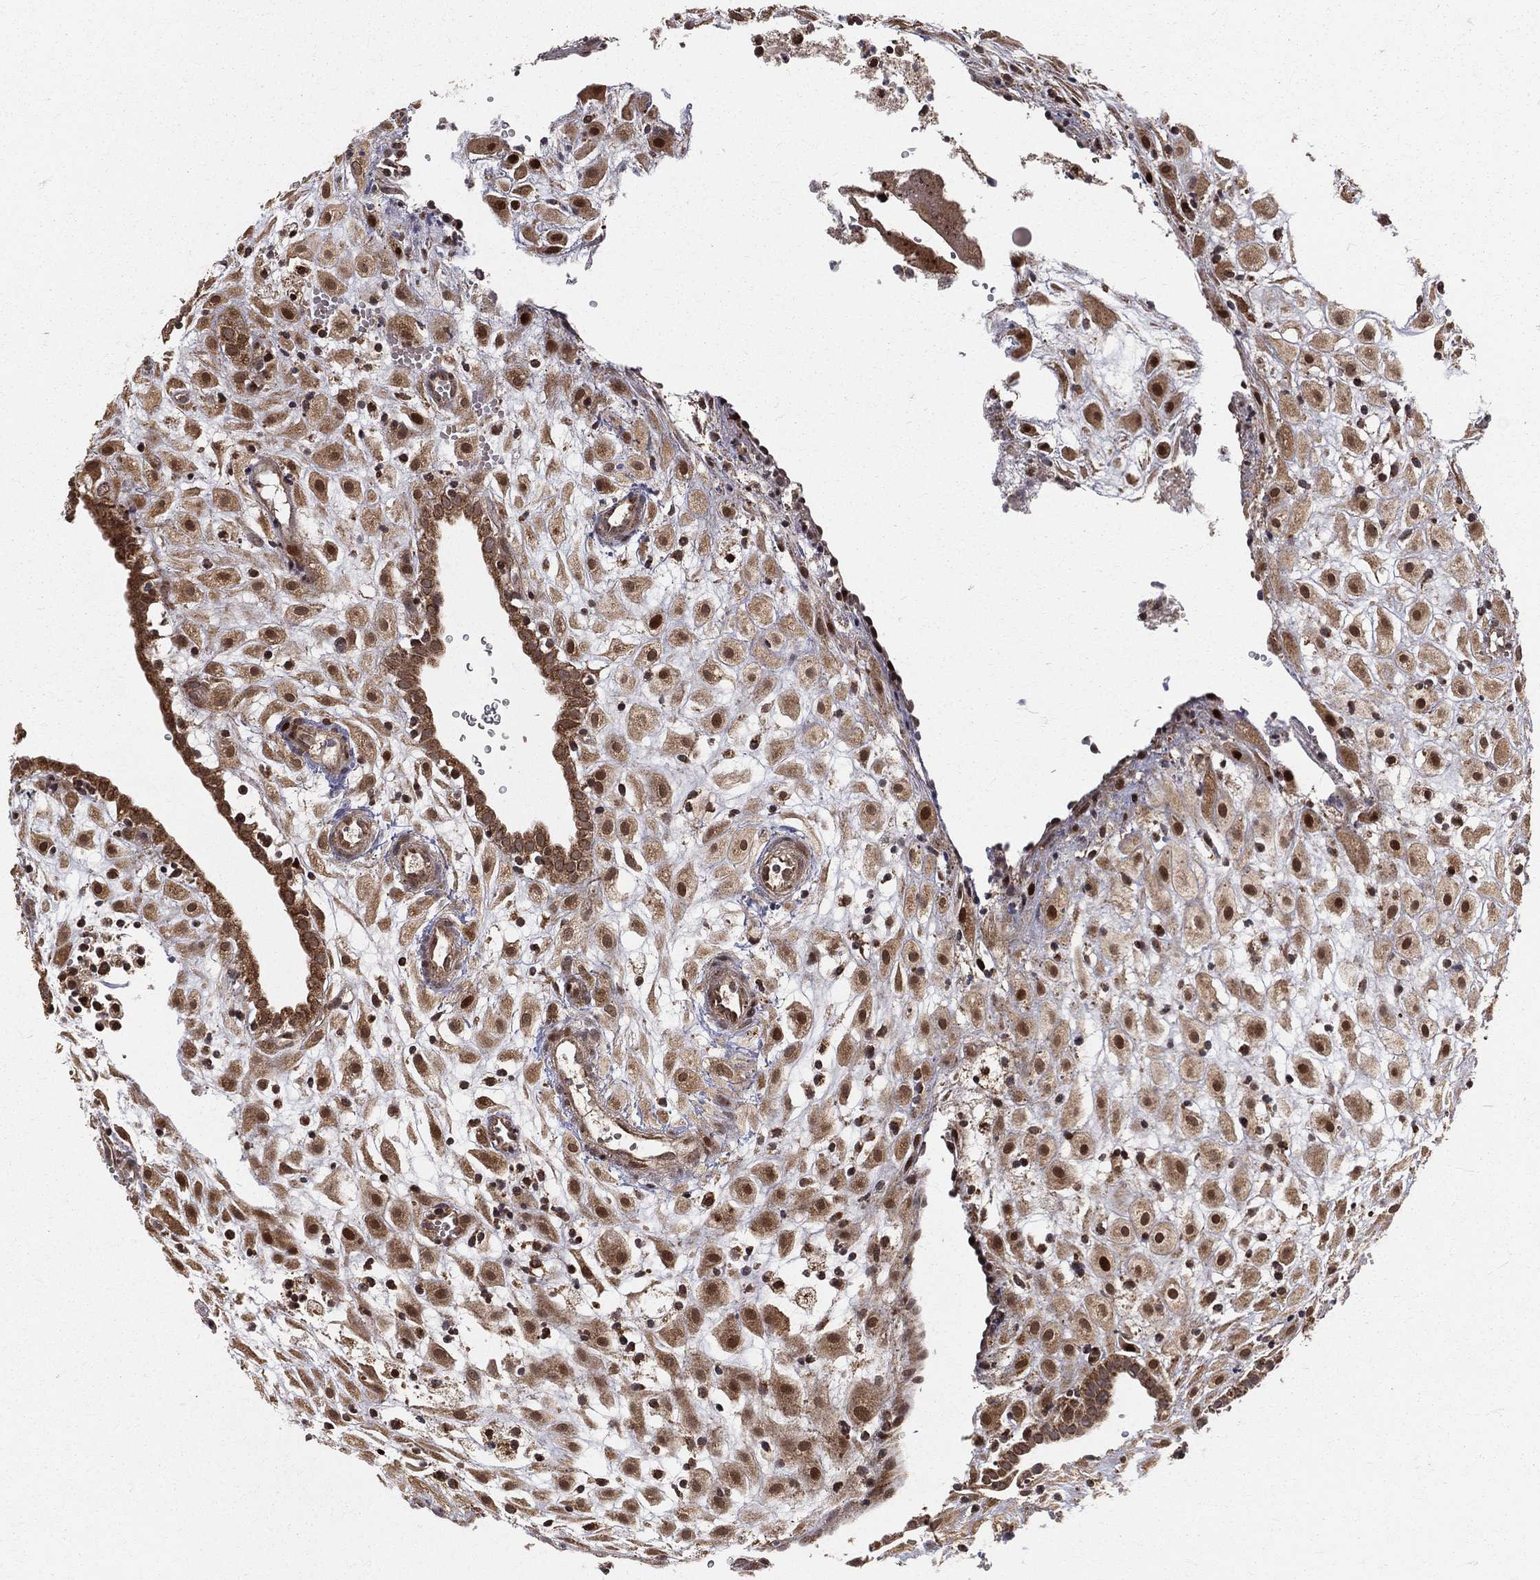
{"staining": {"intensity": "strong", "quantity": ">75%", "location": "nuclear"}, "tissue": "placenta", "cell_type": "Decidual cells", "image_type": "normal", "snomed": [{"axis": "morphology", "description": "Normal tissue, NOS"}, {"axis": "topography", "description": "Placenta"}], "caption": "The image displays staining of normal placenta, revealing strong nuclear protein positivity (brown color) within decidual cells.", "gene": "MDM2", "patient": {"sex": "female", "age": 24}}